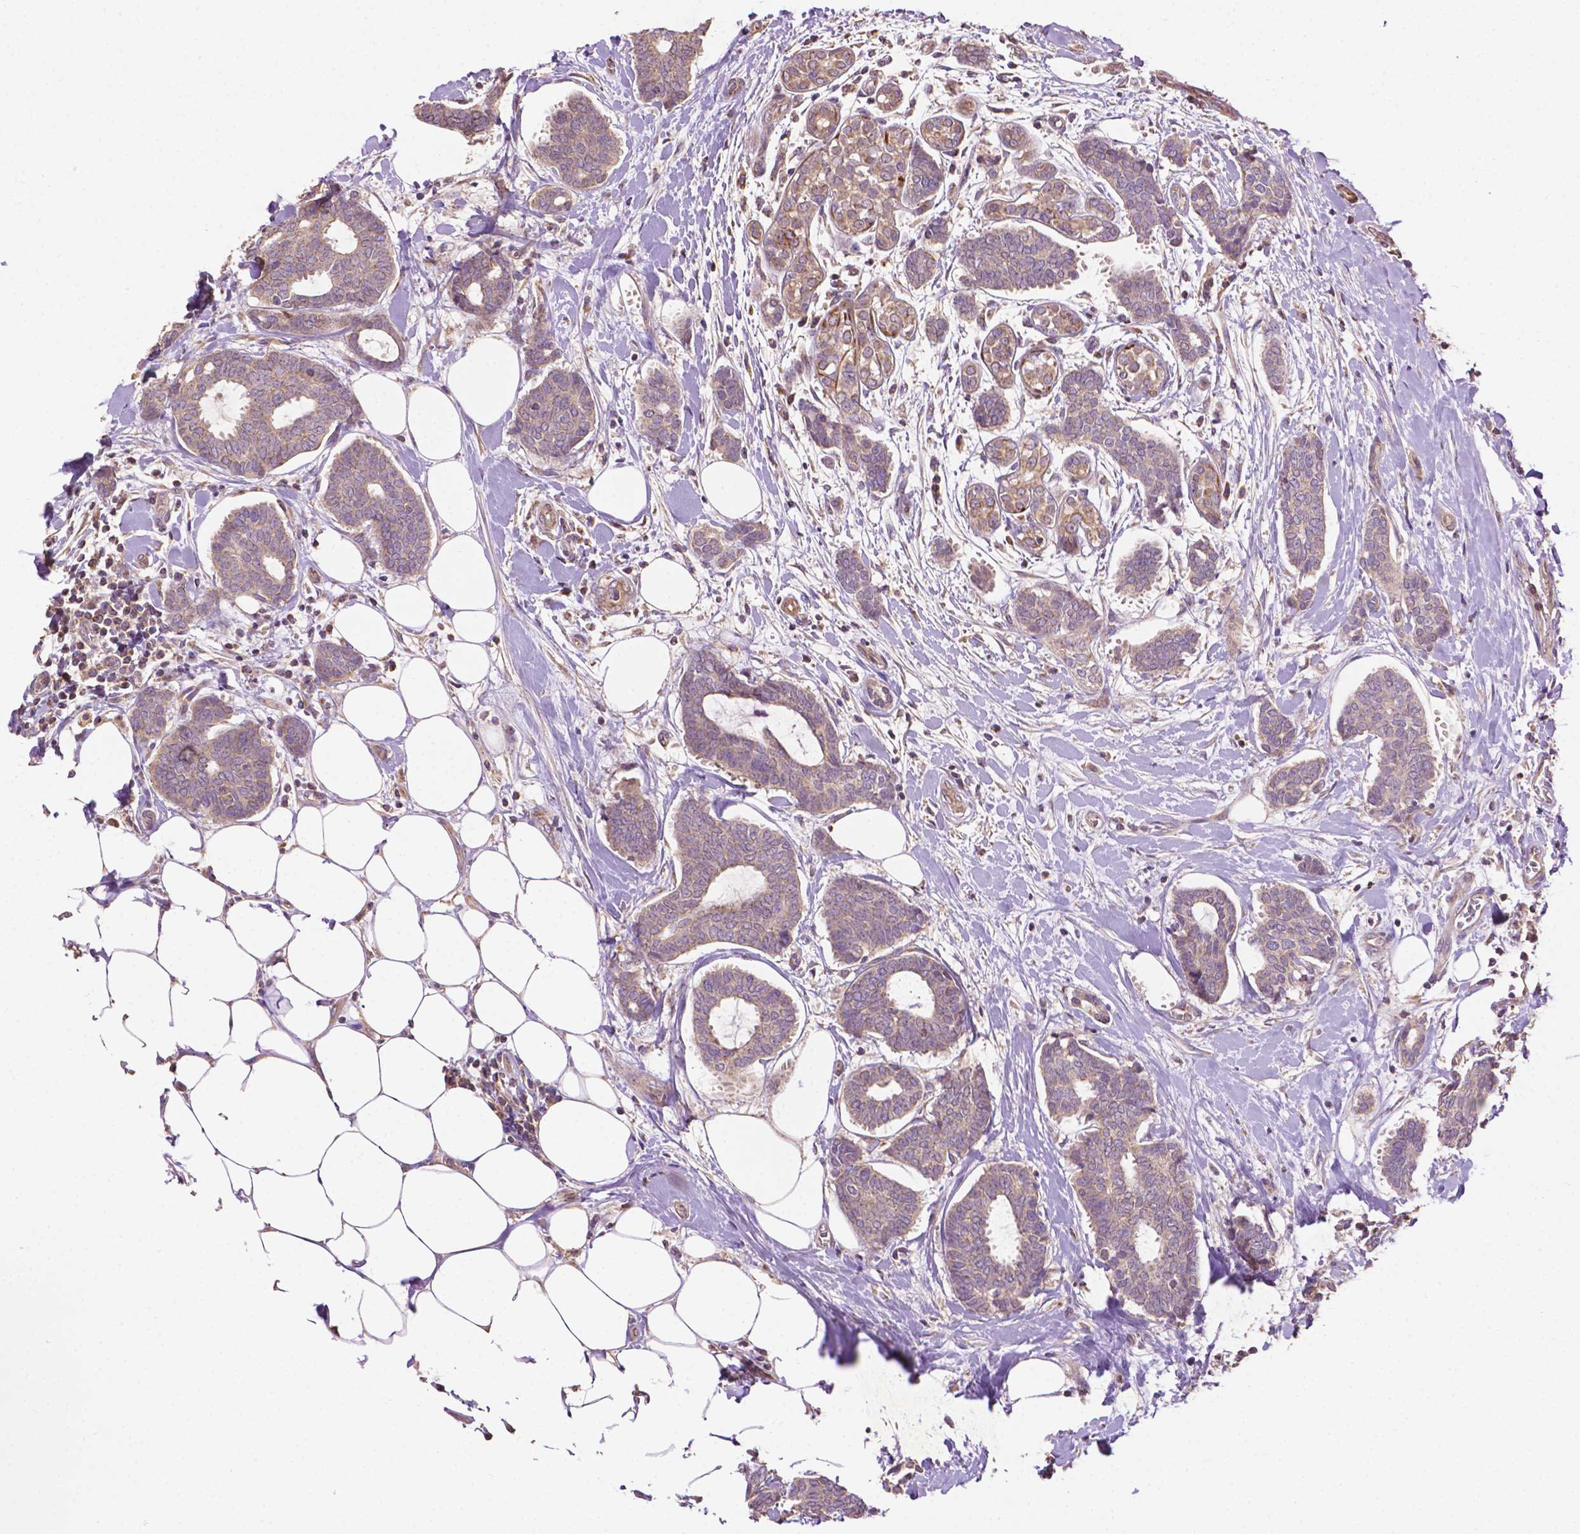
{"staining": {"intensity": "negative", "quantity": "none", "location": "none"}, "tissue": "breast cancer", "cell_type": "Tumor cells", "image_type": "cancer", "snomed": [{"axis": "morphology", "description": "Intraductal carcinoma, in situ"}, {"axis": "morphology", "description": "Duct carcinoma"}, {"axis": "morphology", "description": "Lobular carcinoma, in situ"}, {"axis": "topography", "description": "Breast"}], "caption": "DAB immunohistochemical staining of human breast cancer (intraductal carcinoma,  in situ) exhibits no significant staining in tumor cells.", "gene": "LRR1", "patient": {"sex": "female", "age": 44}}